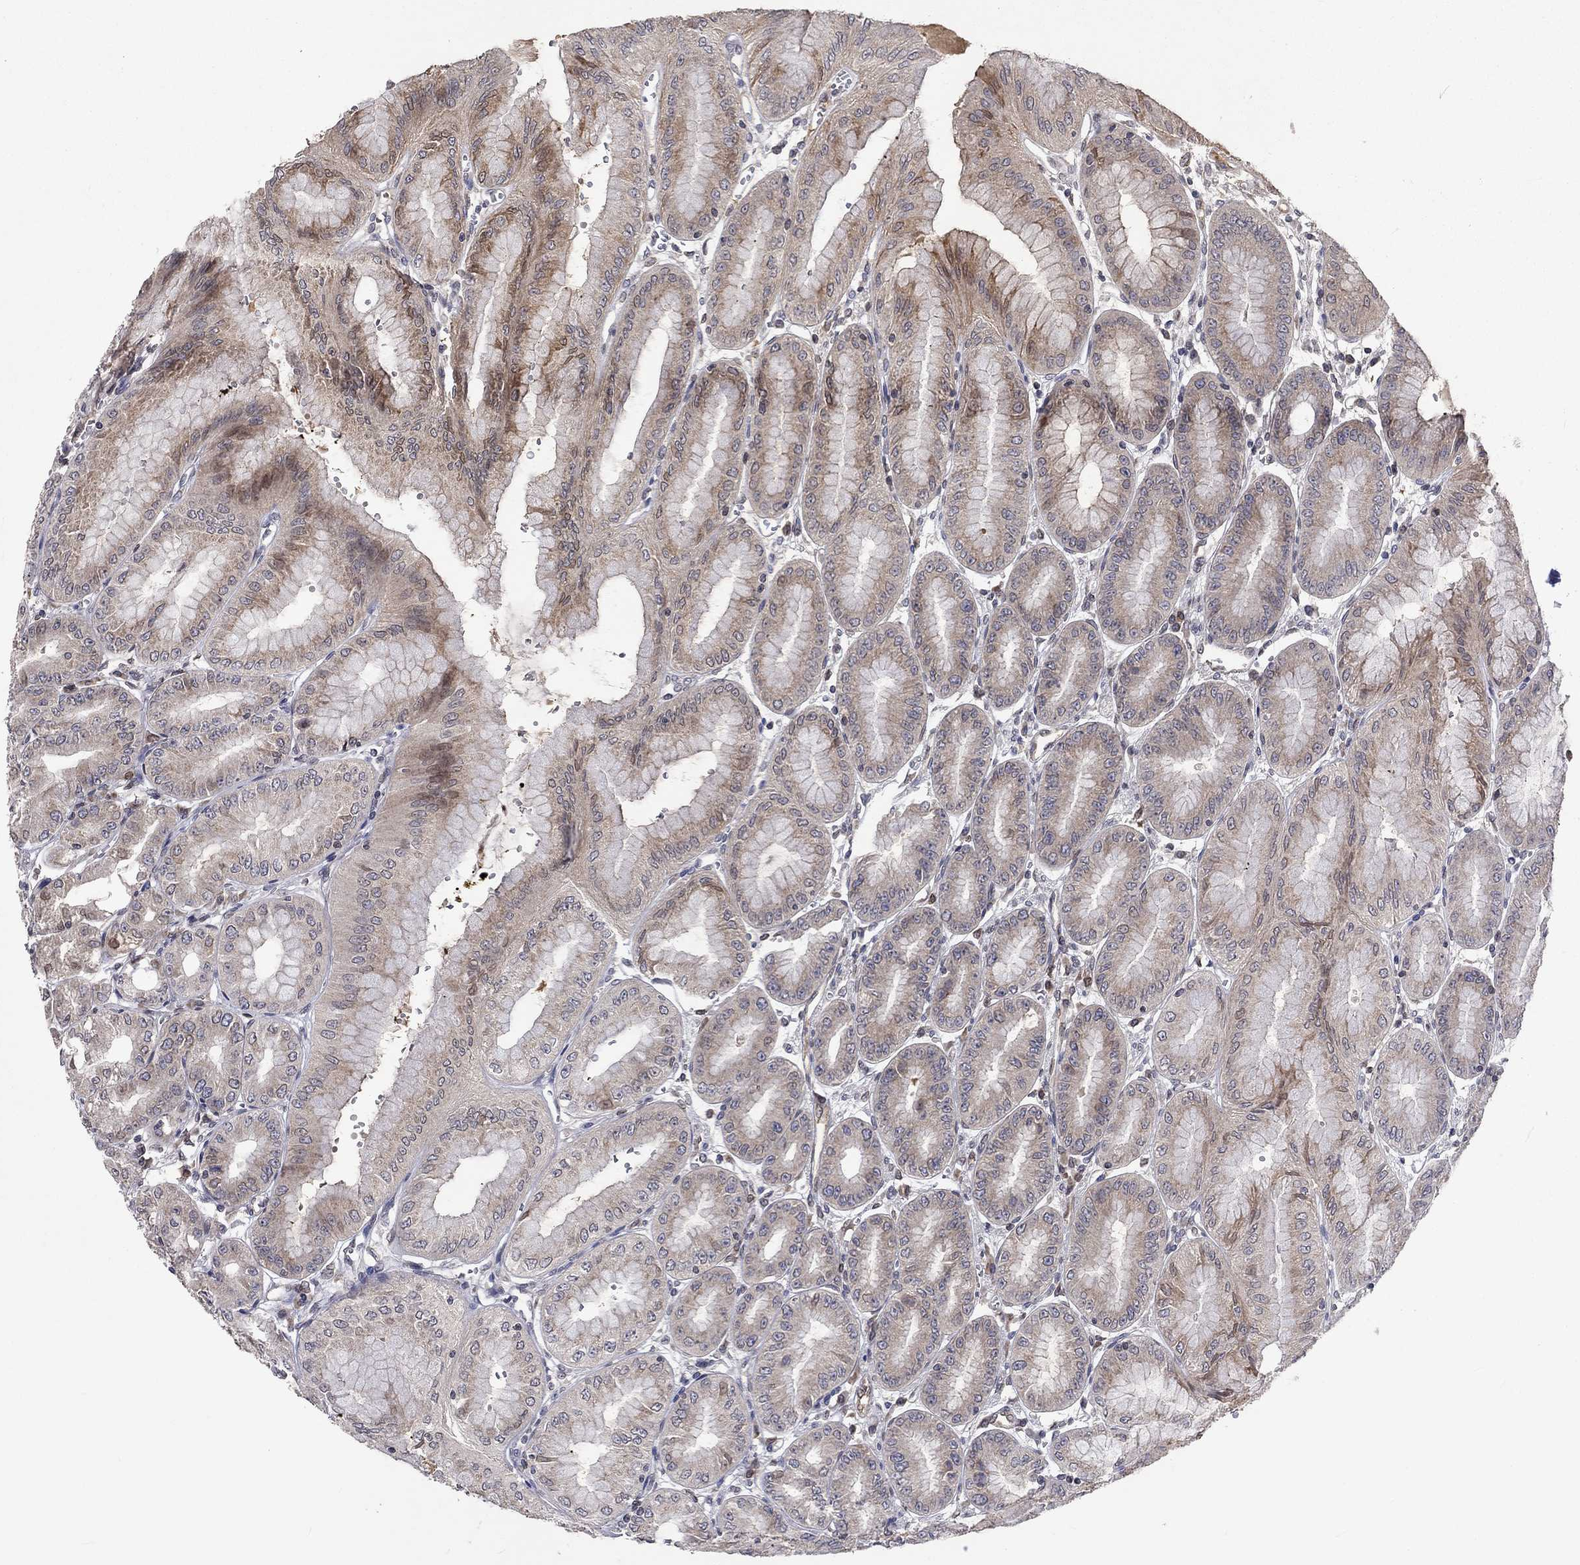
{"staining": {"intensity": "strong", "quantity": "<25%", "location": "cytoplasmic/membranous,nuclear"}, "tissue": "stomach", "cell_type": "Glandular cells", "image_type": "normal", "snomed": [{"axis": "morphology", "description": "Normal tissue, NOS"}, {"axis": "topography", "description": "Stomach, lower"}], "caption": "High-magnification brightfield microscopy of unremarkable stomach stained with DAB (3,3'-diaminobenzidine) (brown) and counterstained with hematoxylin (blue). glandular cells exhibit strong cytoplasmic/membranous,nuclear positivity is present in about<25% of cells. The staining was performed using DAB to visualize the protein expression in brown, while the nuclei were stained in blue with hematoxylin (Magnification: 20x).", "gene": "CETN3", "patient": {"sex": "male", "age": 71}}